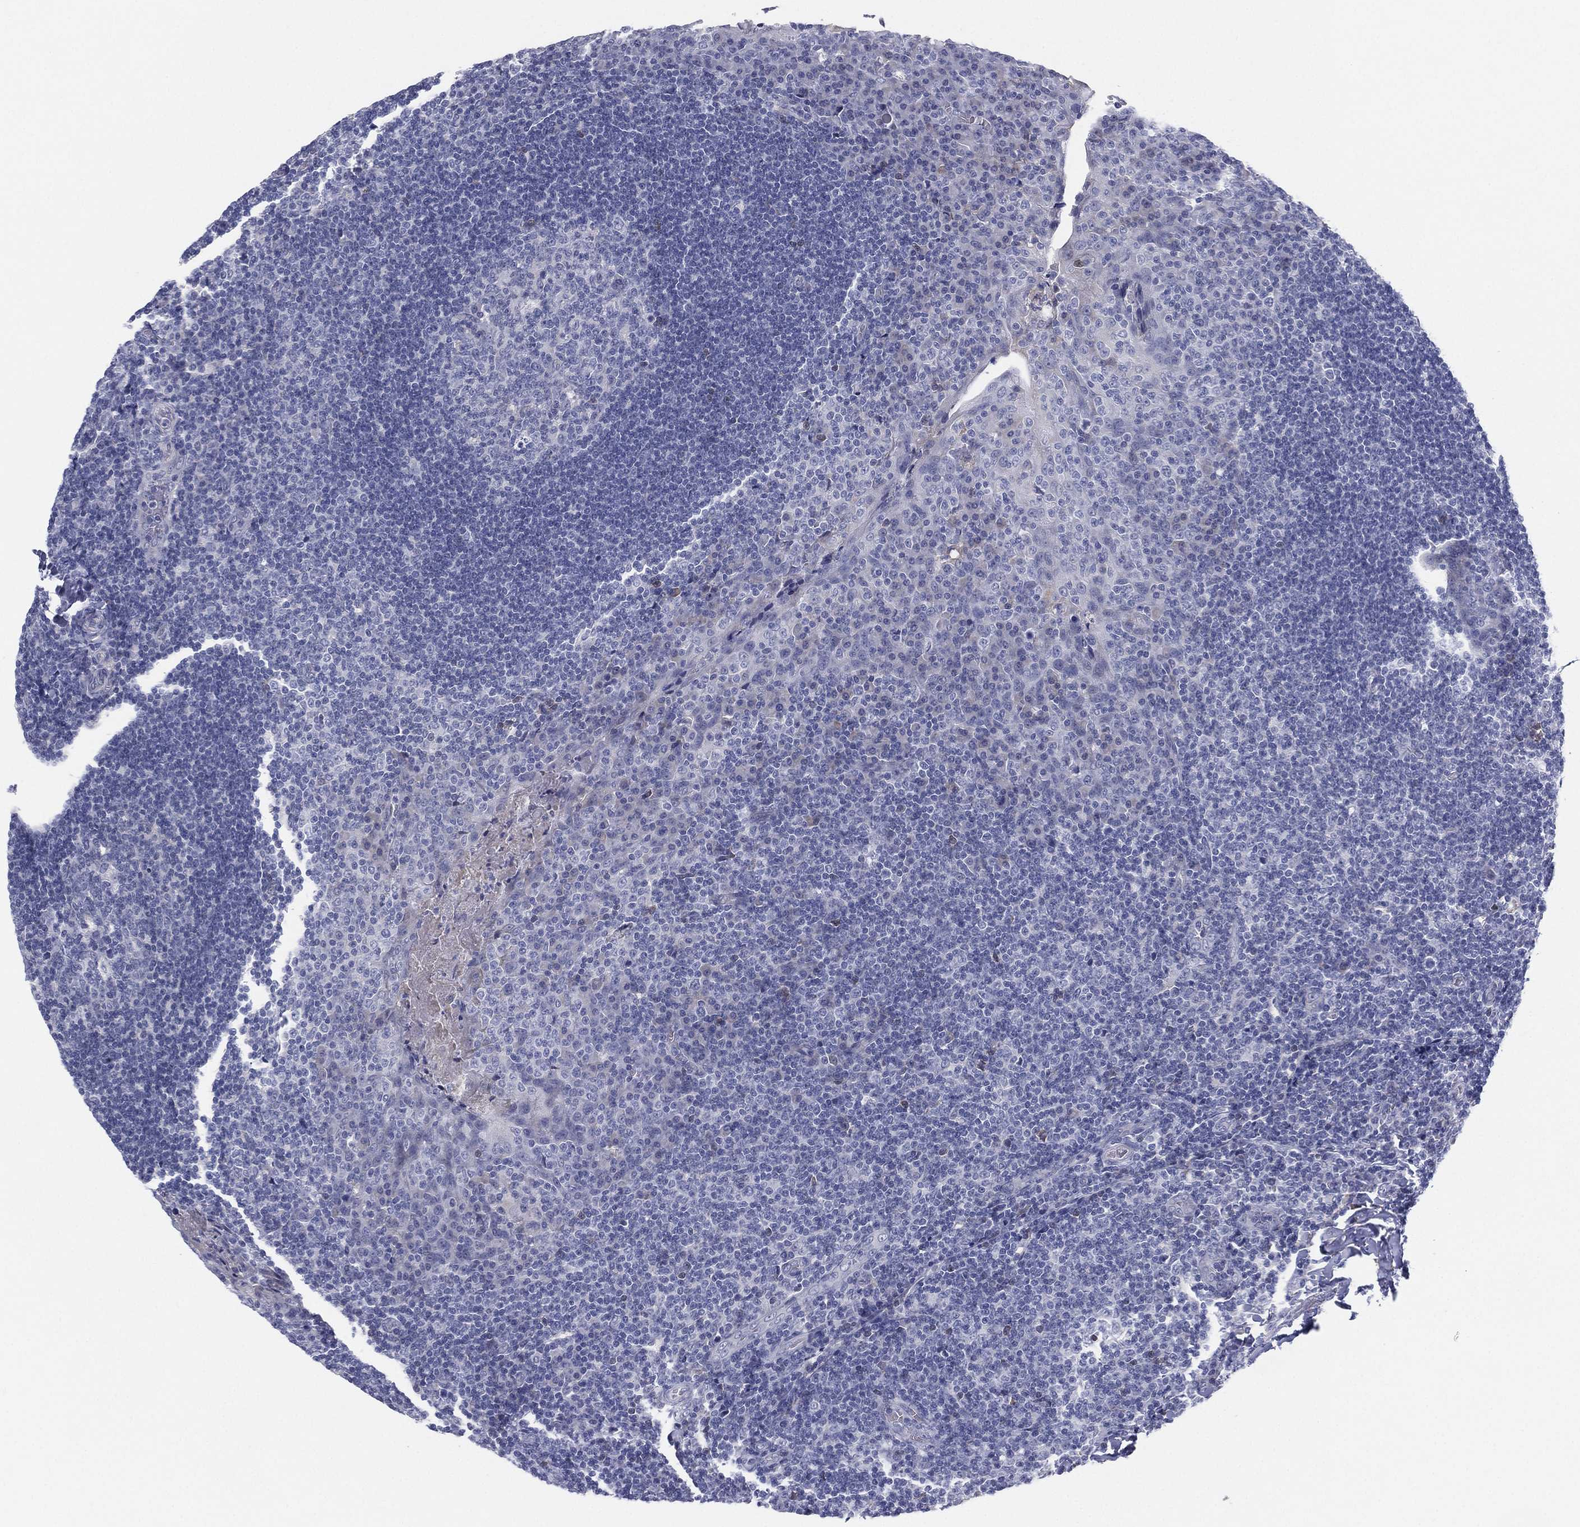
{"staining": {"intensity": "negative", "quantity": "none", "location": "none"}, "tissue": "tonsil", "cell_type": "Germinal center cells", "image_type": "normal", "snomed": [{"axis": "morphology", "description": "Normal tissue, NOS"}, {"axis": "topography", "description": "Tonsil"}], "caption": "This is an immunohistochemistry photomicrograph of benign tonsil. There is no expression in germinal center cells.", "gene": "MLF1", "patient": {"sex": "male", "age": 17}}